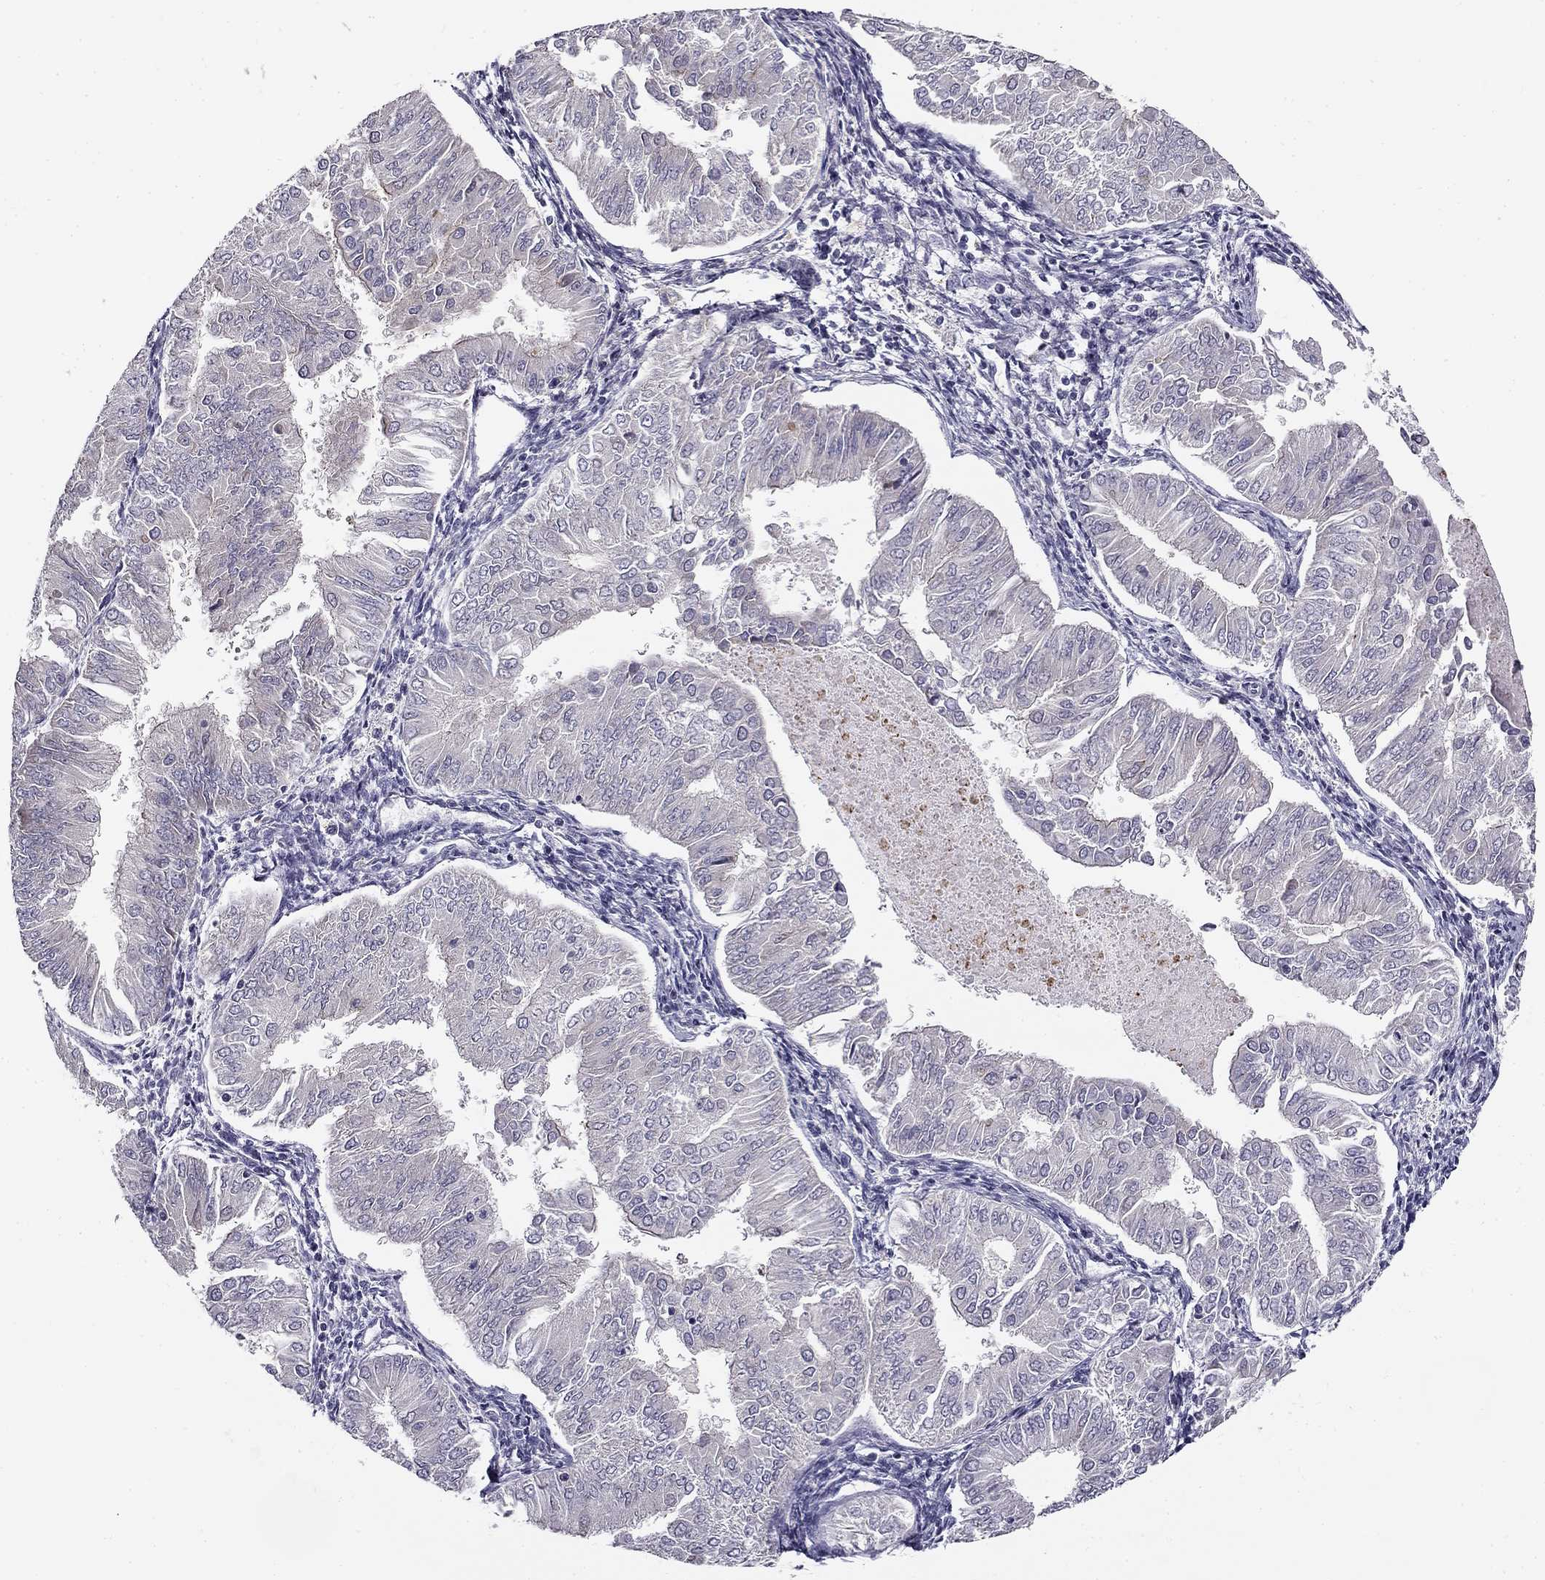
{"staining": {"intensity": "moderate", "quantity": "<25%", "location": "cytoplasmic/membranous"}, "tissue": "endometrial cancer", "cell_type": "Tumor cells", "image_type": "cancer", "snomed": [{"axis": "morphology", "description": "Adenocarcinoma, NOS"}, {"axis": "topography", "description": "Endometrium"}], "caption": "Immunohistochemistry (IHC) of human endometrial cancer demonstrates low levels of moderate cytoplasmic/membranous staining in approximately <25% of tumor cells. (DAB (3,3'-diaminobenzidine) IHC, brown staining for protein, blue staining for nuclei).", "gene": "CNR1", "patient": {"sex": "female", "age": 53}}